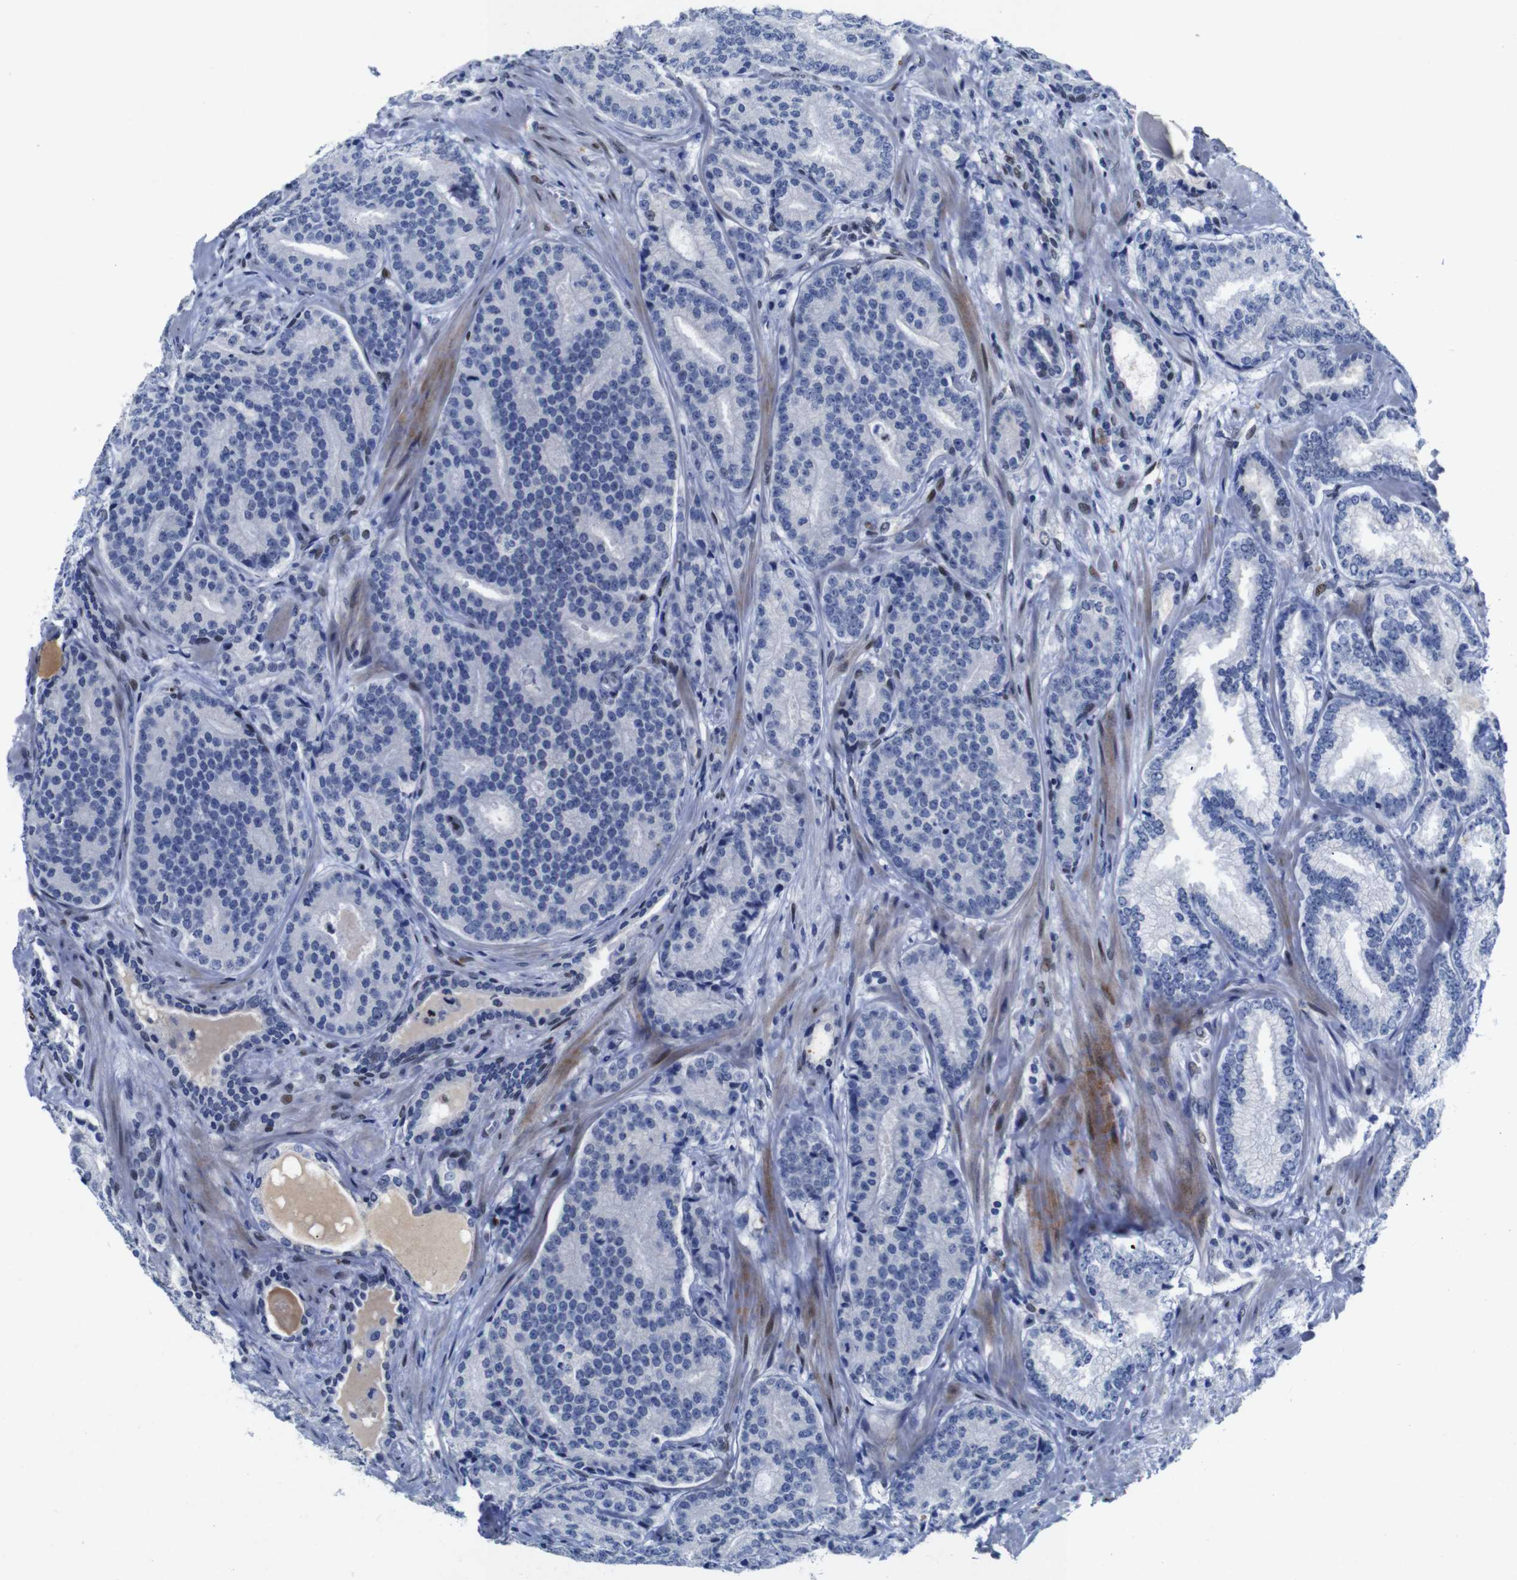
{"staining": {"intensity": "negative", "quantity": "none", "location": "none"}, "tissue": "prostate cancer", "cell_type": "Tumor cells", "image_type": "cancer", "snomed": [{"axis": "morphology", "description": "Adenocarcinoma, High grade"}, {"axis": "topography", "description": "Prostate"}], "caption": "Immunohistochemical staining of human prostate cancer reveals no significant expression in tumor cells.", "gene": "FOSL2", "patient": {"sex": "male", "age": 61}}